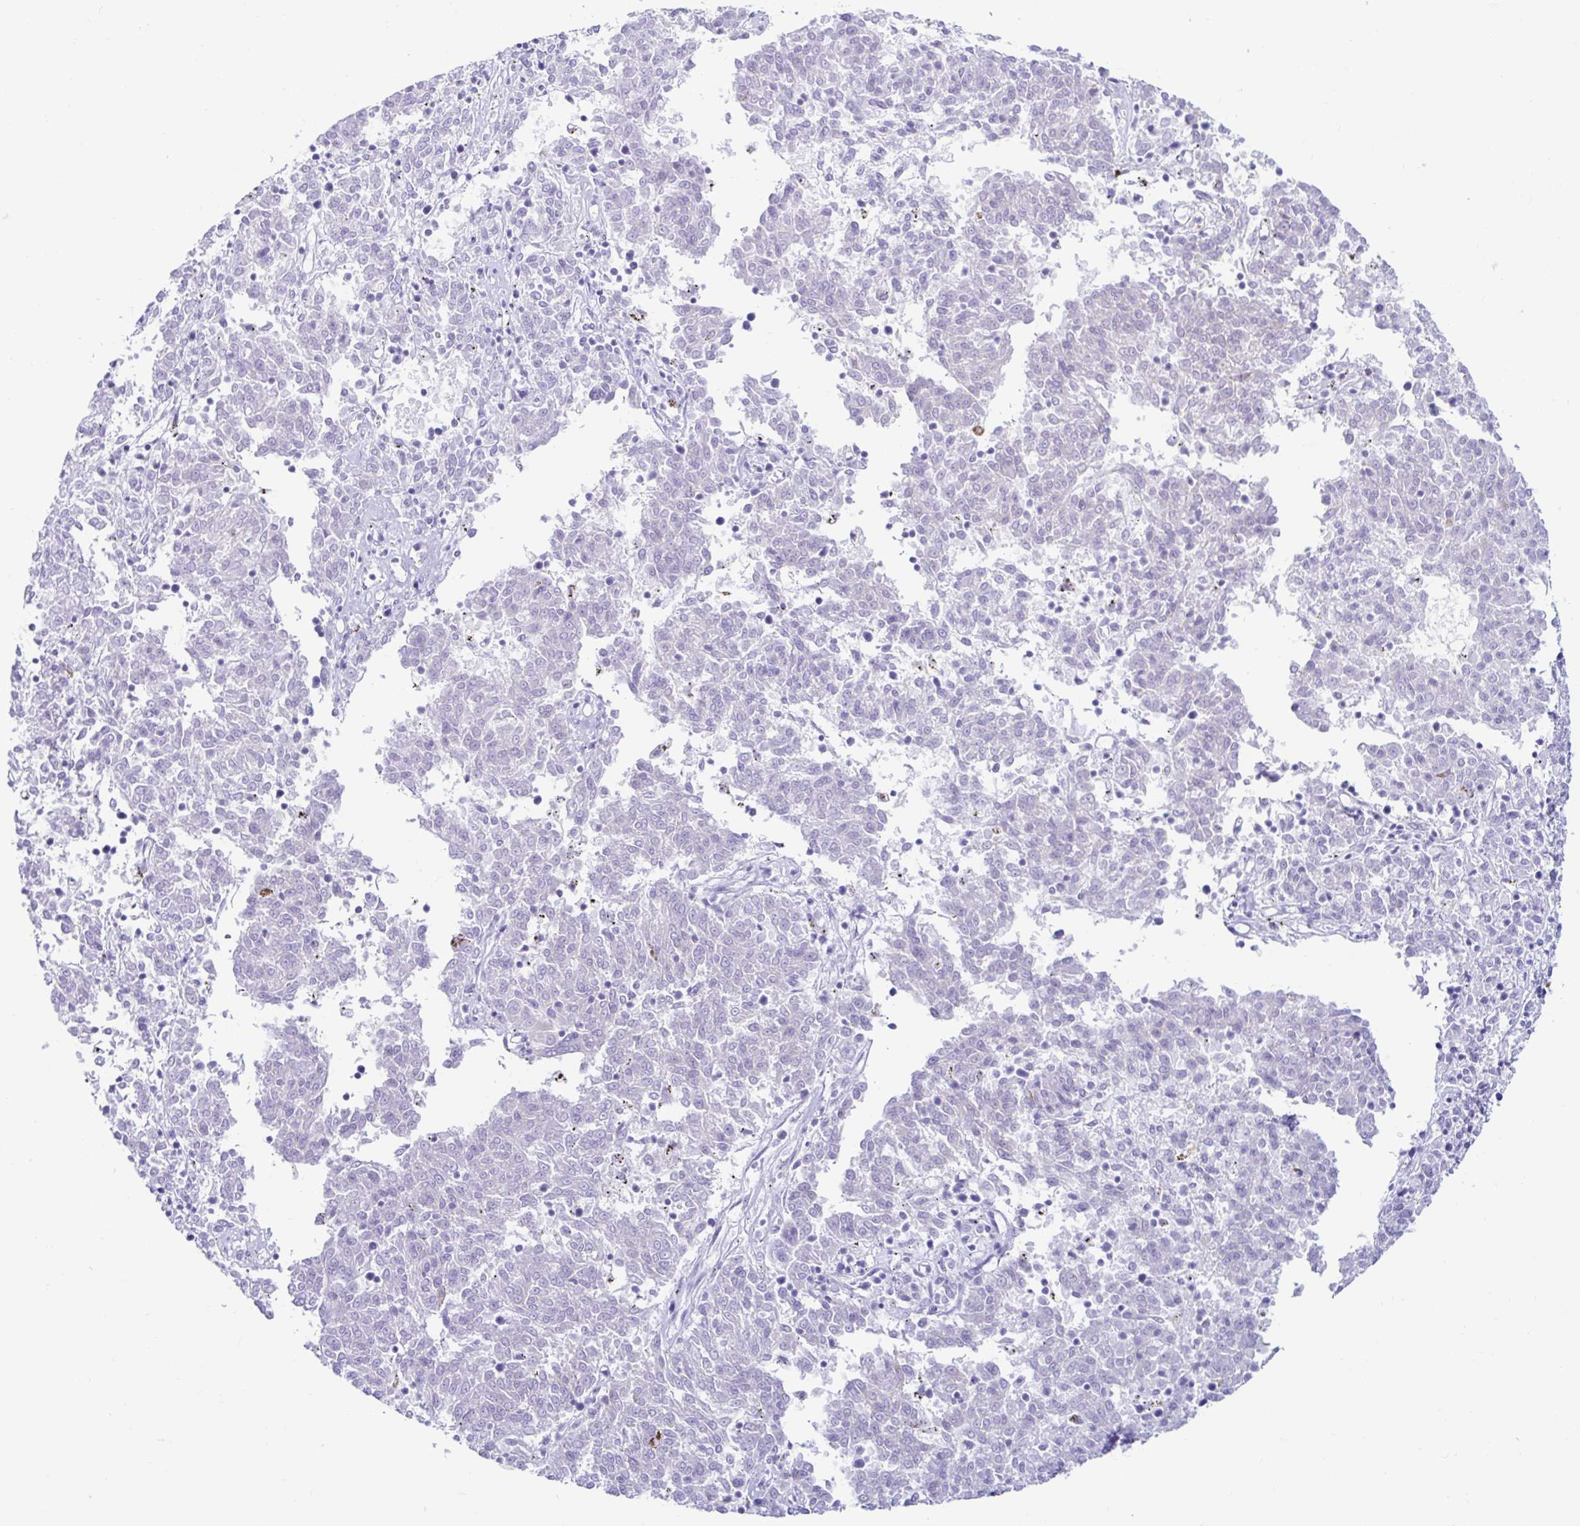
{"staining": {"intensity": "negative", "quantity": "none", "location": "none"}, "tissue": "melanoma", "cell_type": "Tumor cells", "image_type": "cancer", "snomed": [{"axis": "morphology", "description": "Malignant melanoma, NOS"}, {"axis": "topography", "description": "Skin"}], "caption": "IHC of melanoma reveals no staining in tumor cells. The staining was performed using DAB to visualize the protein expression in brown, while the nuclei were stained in blue with hematoxylin (Magnification: 20x).", "gene": "BEST1", "patient": {"sex": "female", "age": 72}}